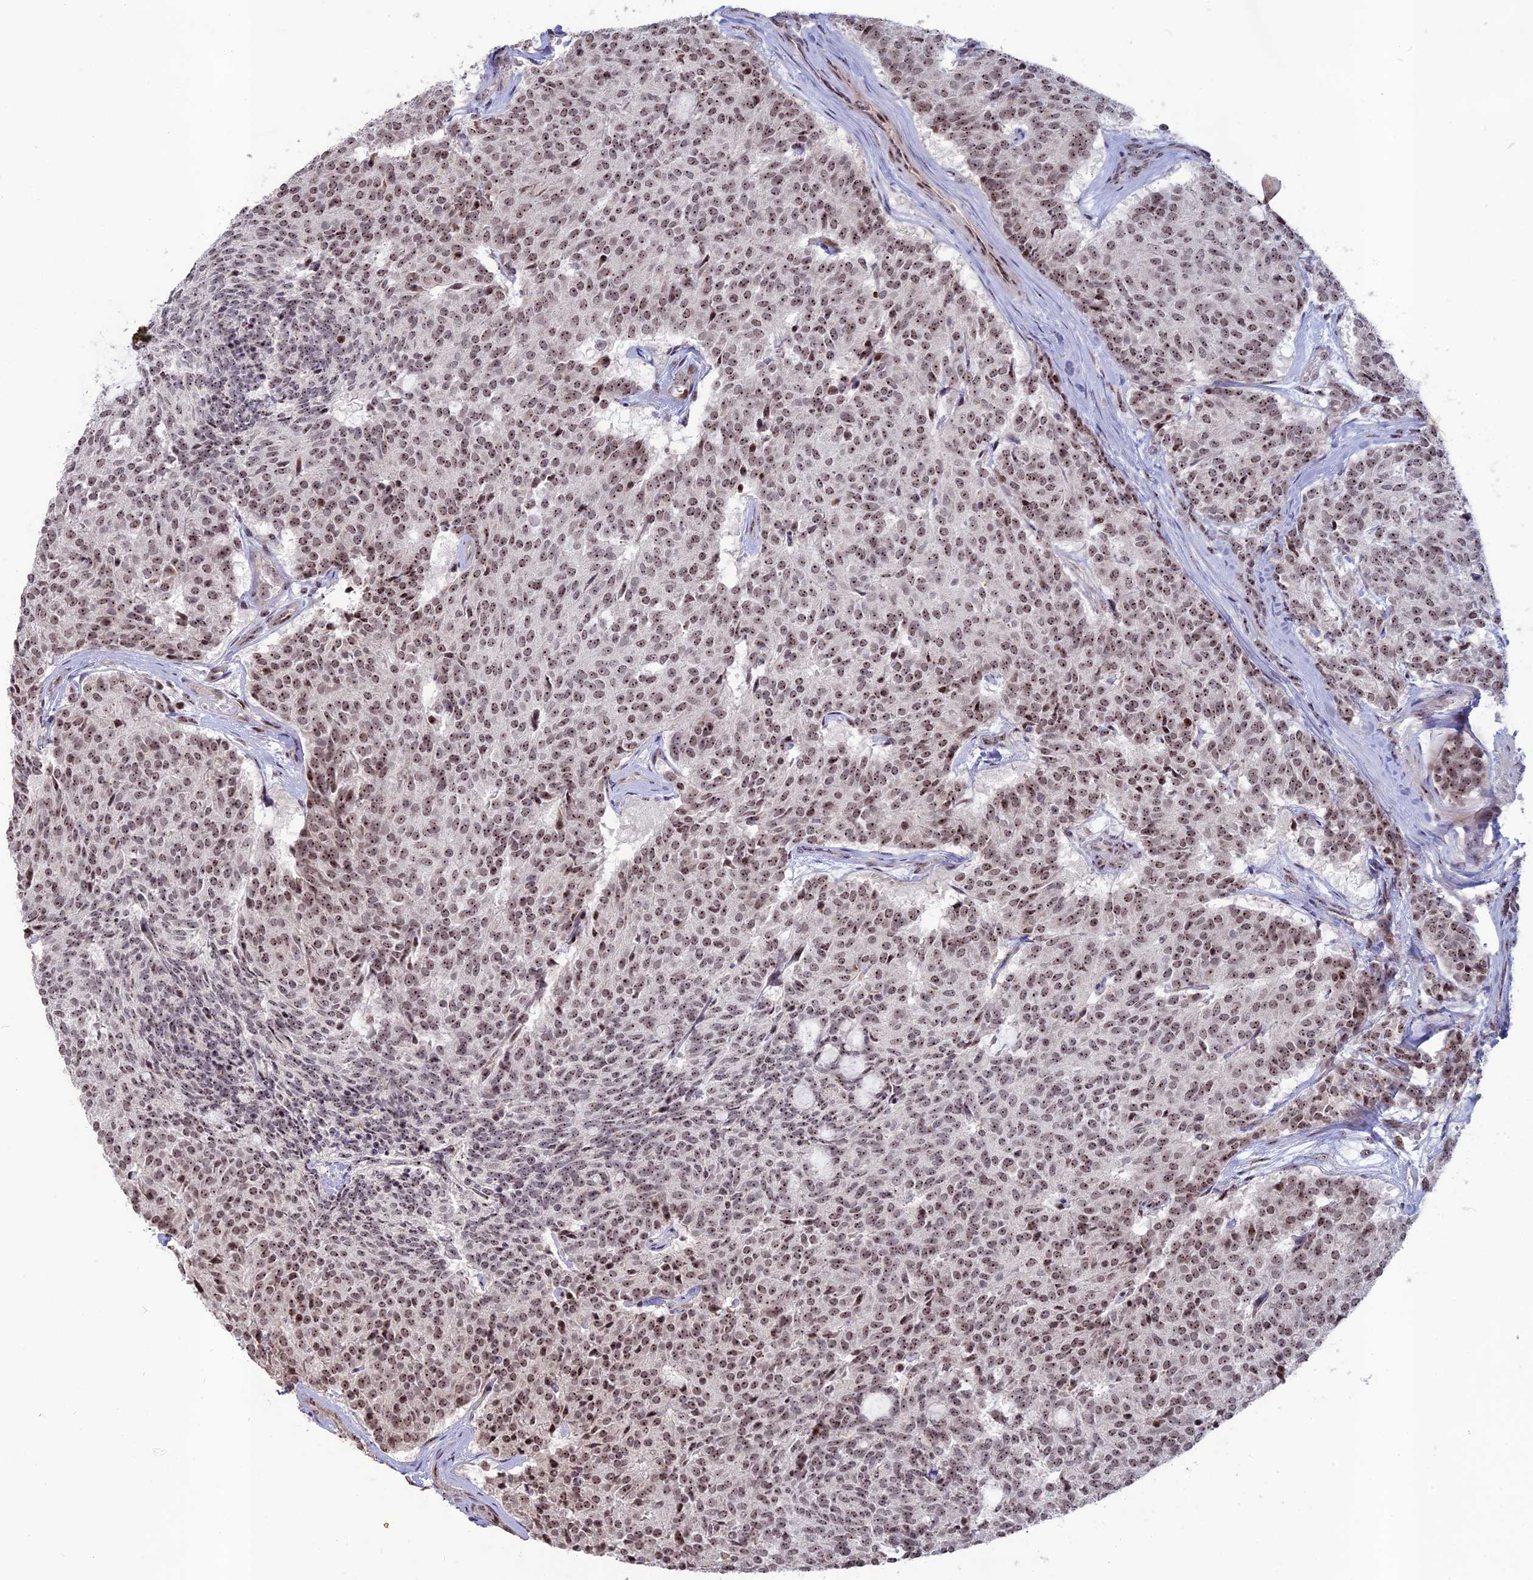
{"staining": {"intensity": "moderate", "quantity": ">75%", "location": "nuclear"}, "tissue": "carcinoid", "cell_type": "Tumor cells", "image_type": "cancer", "snomed": [{"axis": "morphology", "description": "Carcinoid, malignant, NOS"}, {"axis": "topography", "description": "Pancreas"}], "caption": "Malignant carcinoid stained for a protein (brown) shows moderate nuclear positive positivity in approximately >75% of tumor cells.", "gene": "FAM131A", "patient": {"sex": "female", "age": 54}}